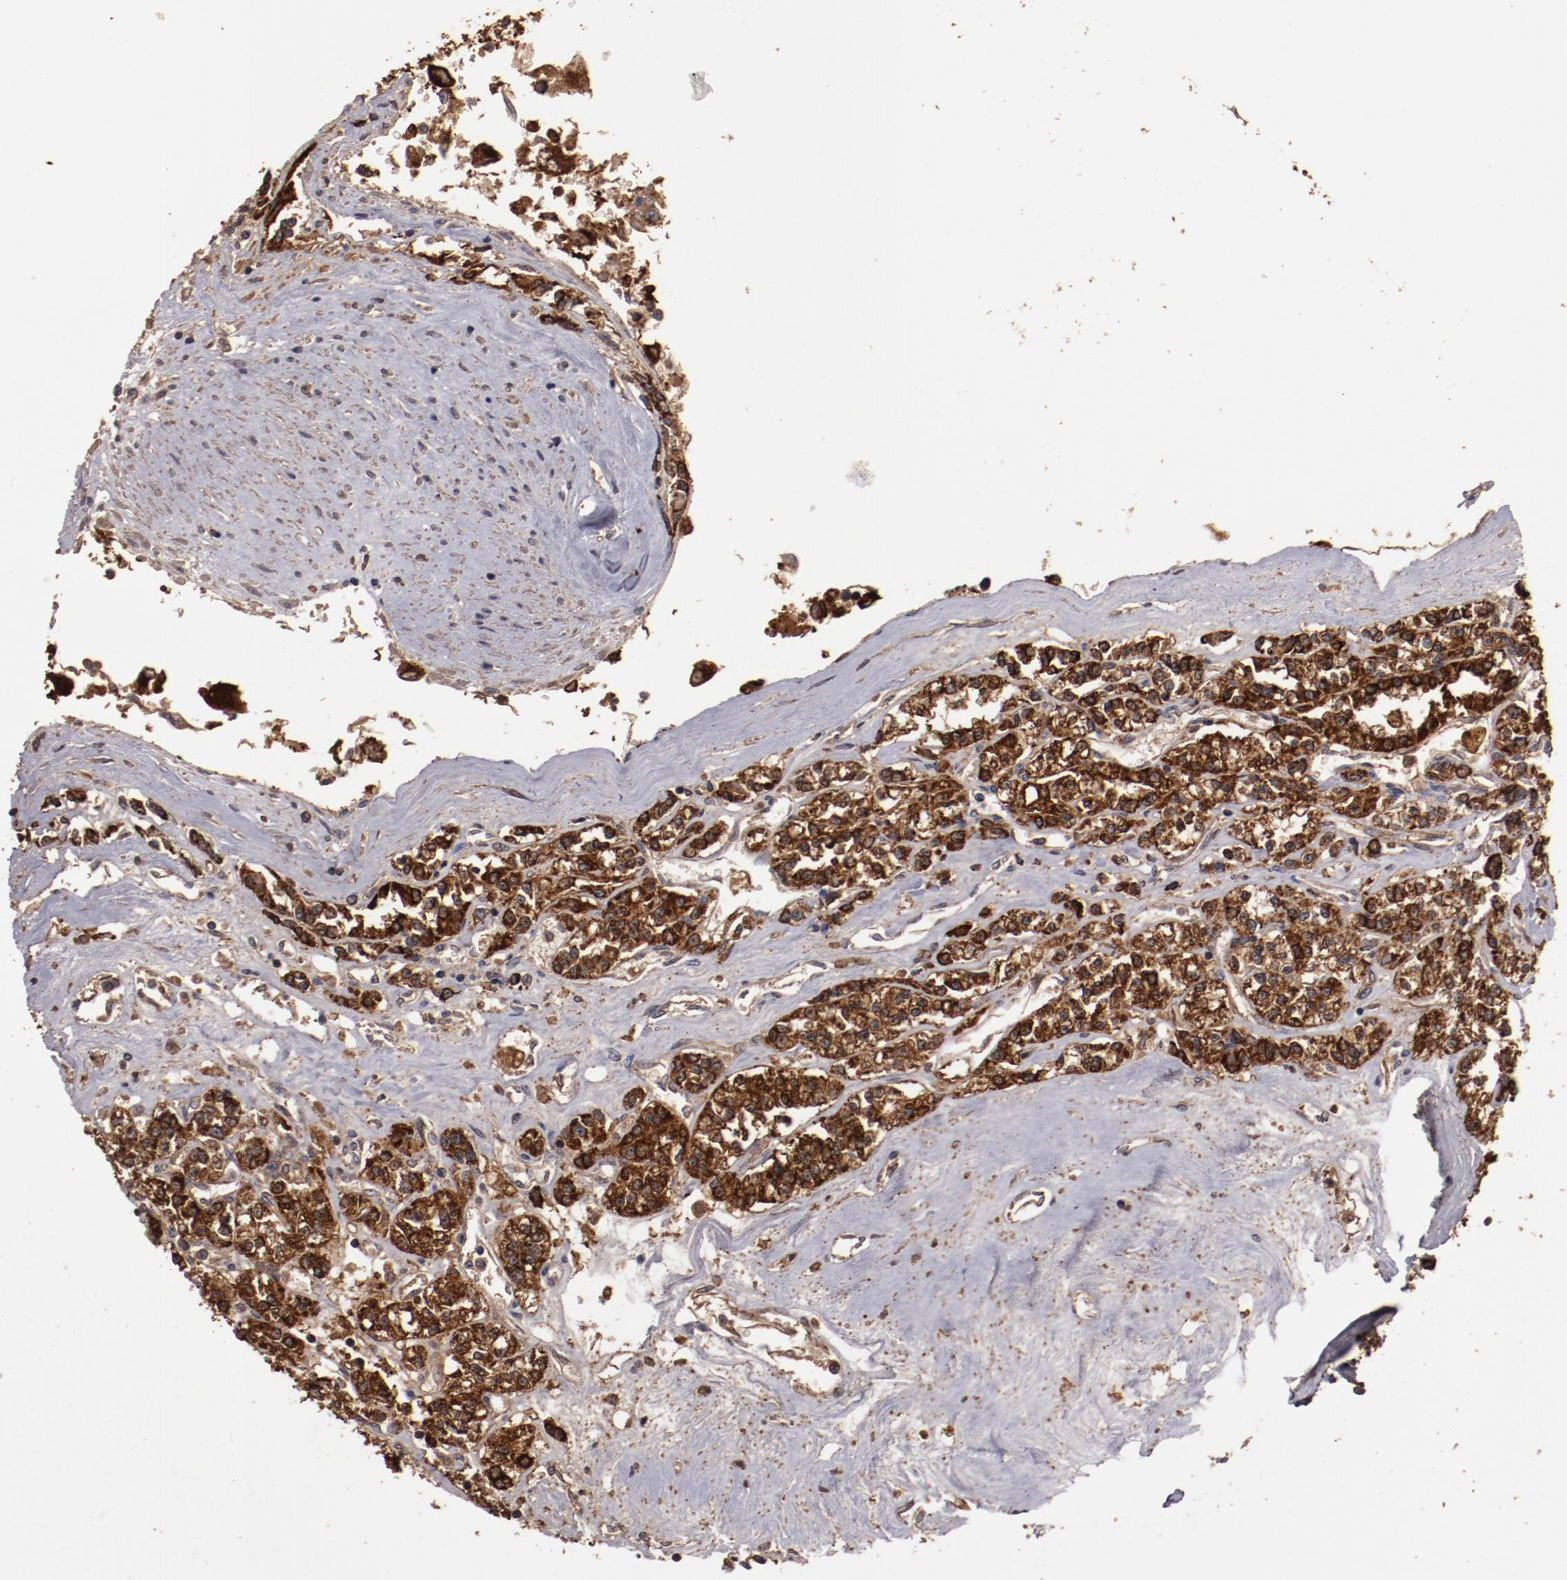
{"staining": {"intensity": "strong", "quantity": ">75%", "location": "cytoplasmic/membranous"}, "tissue": "renal cancer", "cell_type": "Tumor cells", "image_type": "cancer", "snomed": [{"axis": "morphology", "description": "Adenocarcinoma, NOS"}, {"axis": "topography", "description": "Kidney"}], "caption": "Brown immunohistochemical staining in renal cancer (adenocarcinoma) reveals strong cytoplasmic/membranous expression in approximately >75% of tumor cells. (DAB (3,3'-diaminobenzidine) IHC with brightfield microscopy, high magnification).", "gene": "LRRC75B", "patient": {"sex": "female", "age": 76}}